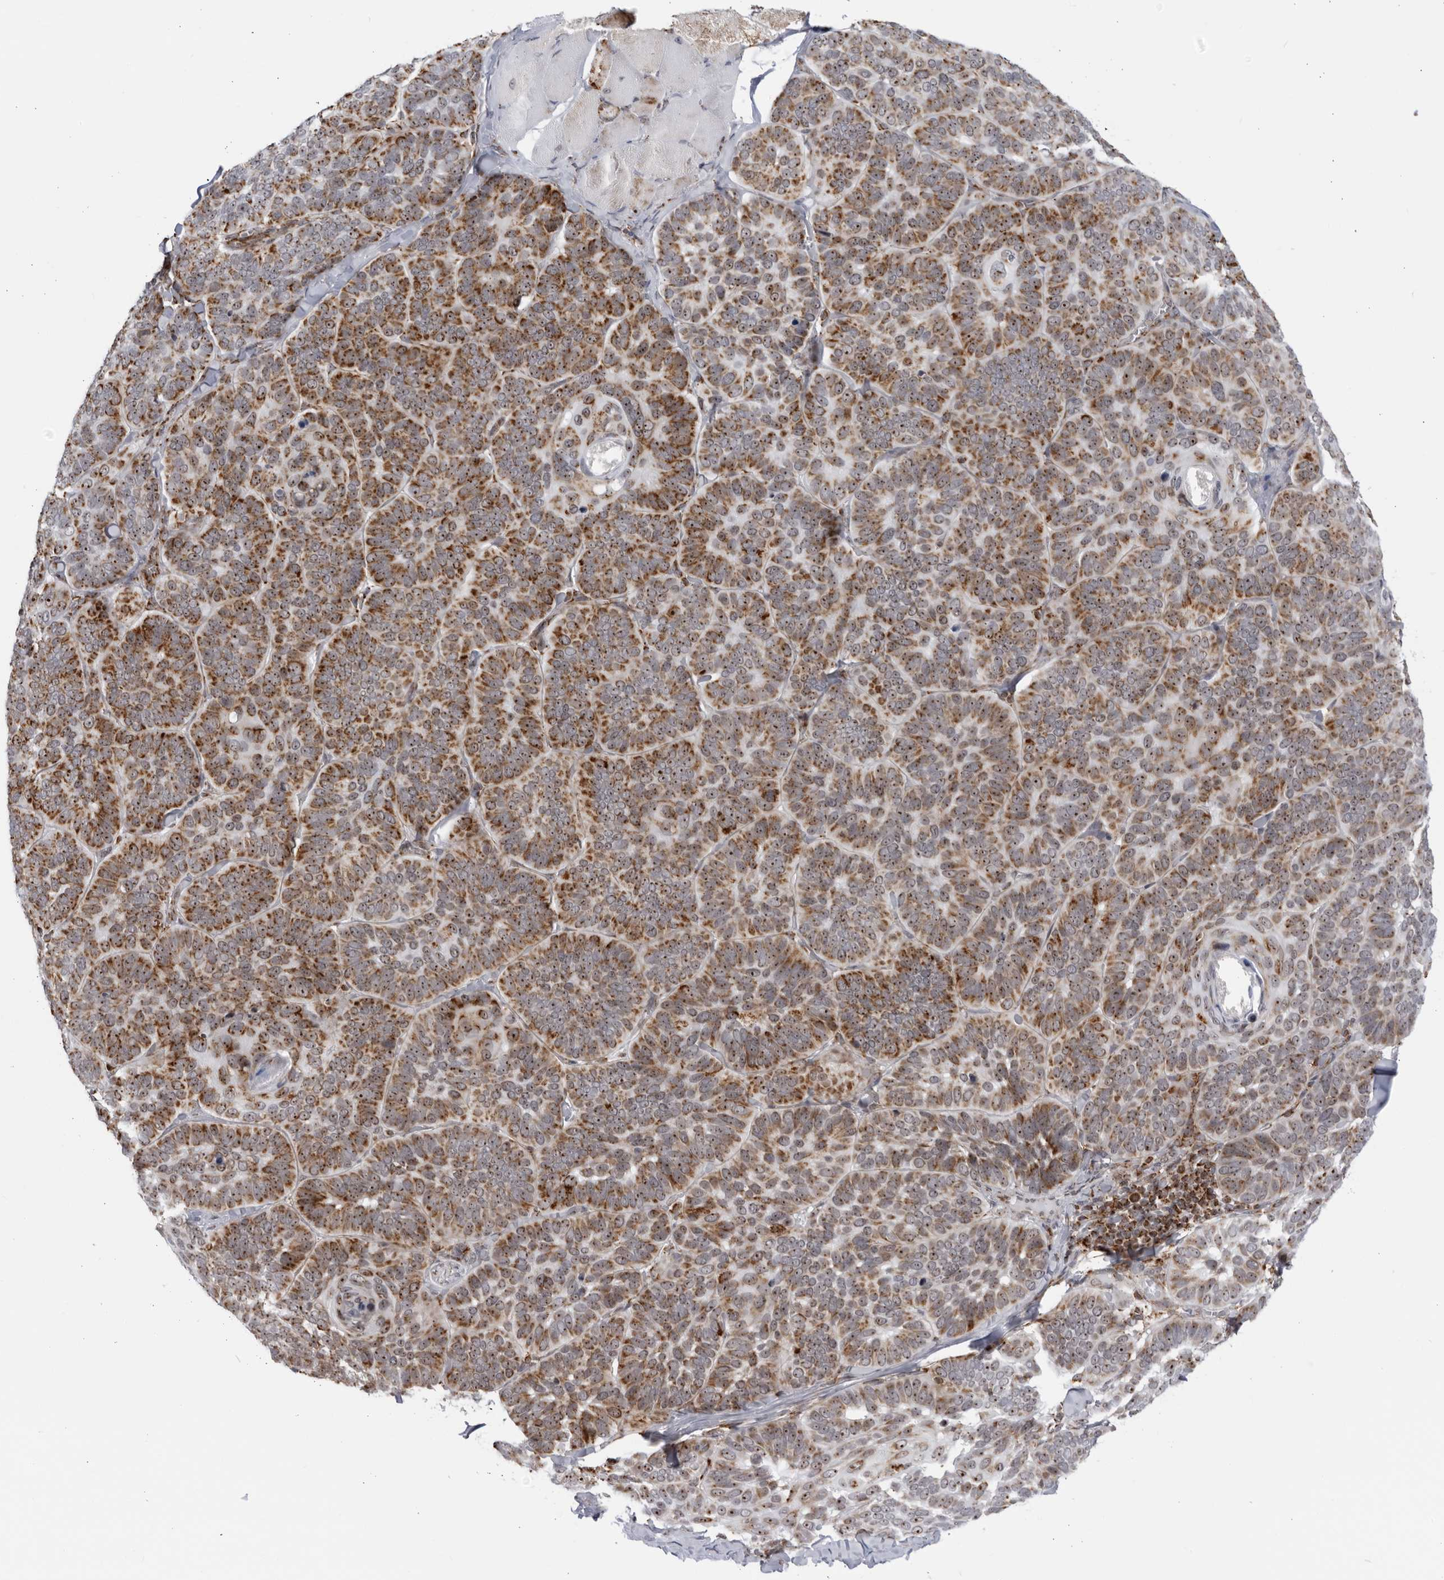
{"staining": {"intensity": "strong", "quantity": ">75%", "location": "cytoplasmic/membranous,nuclear"}, "tissue": "skin cancer", "cell_type": "Tumor cells", "image_type": "cancer", "snomed": [{"axis": "morphology", "description": "Basal cell carcinoma"}, {"axis": "topography", "description": "Skin"}], "caption": "A brown stain highlights strong cytoplasmic/membranous and nuclear positivity of a protein in skin cancer tumor cells.", "gene": "RBM34", "patient": {"sex": "male", "age": 62}}